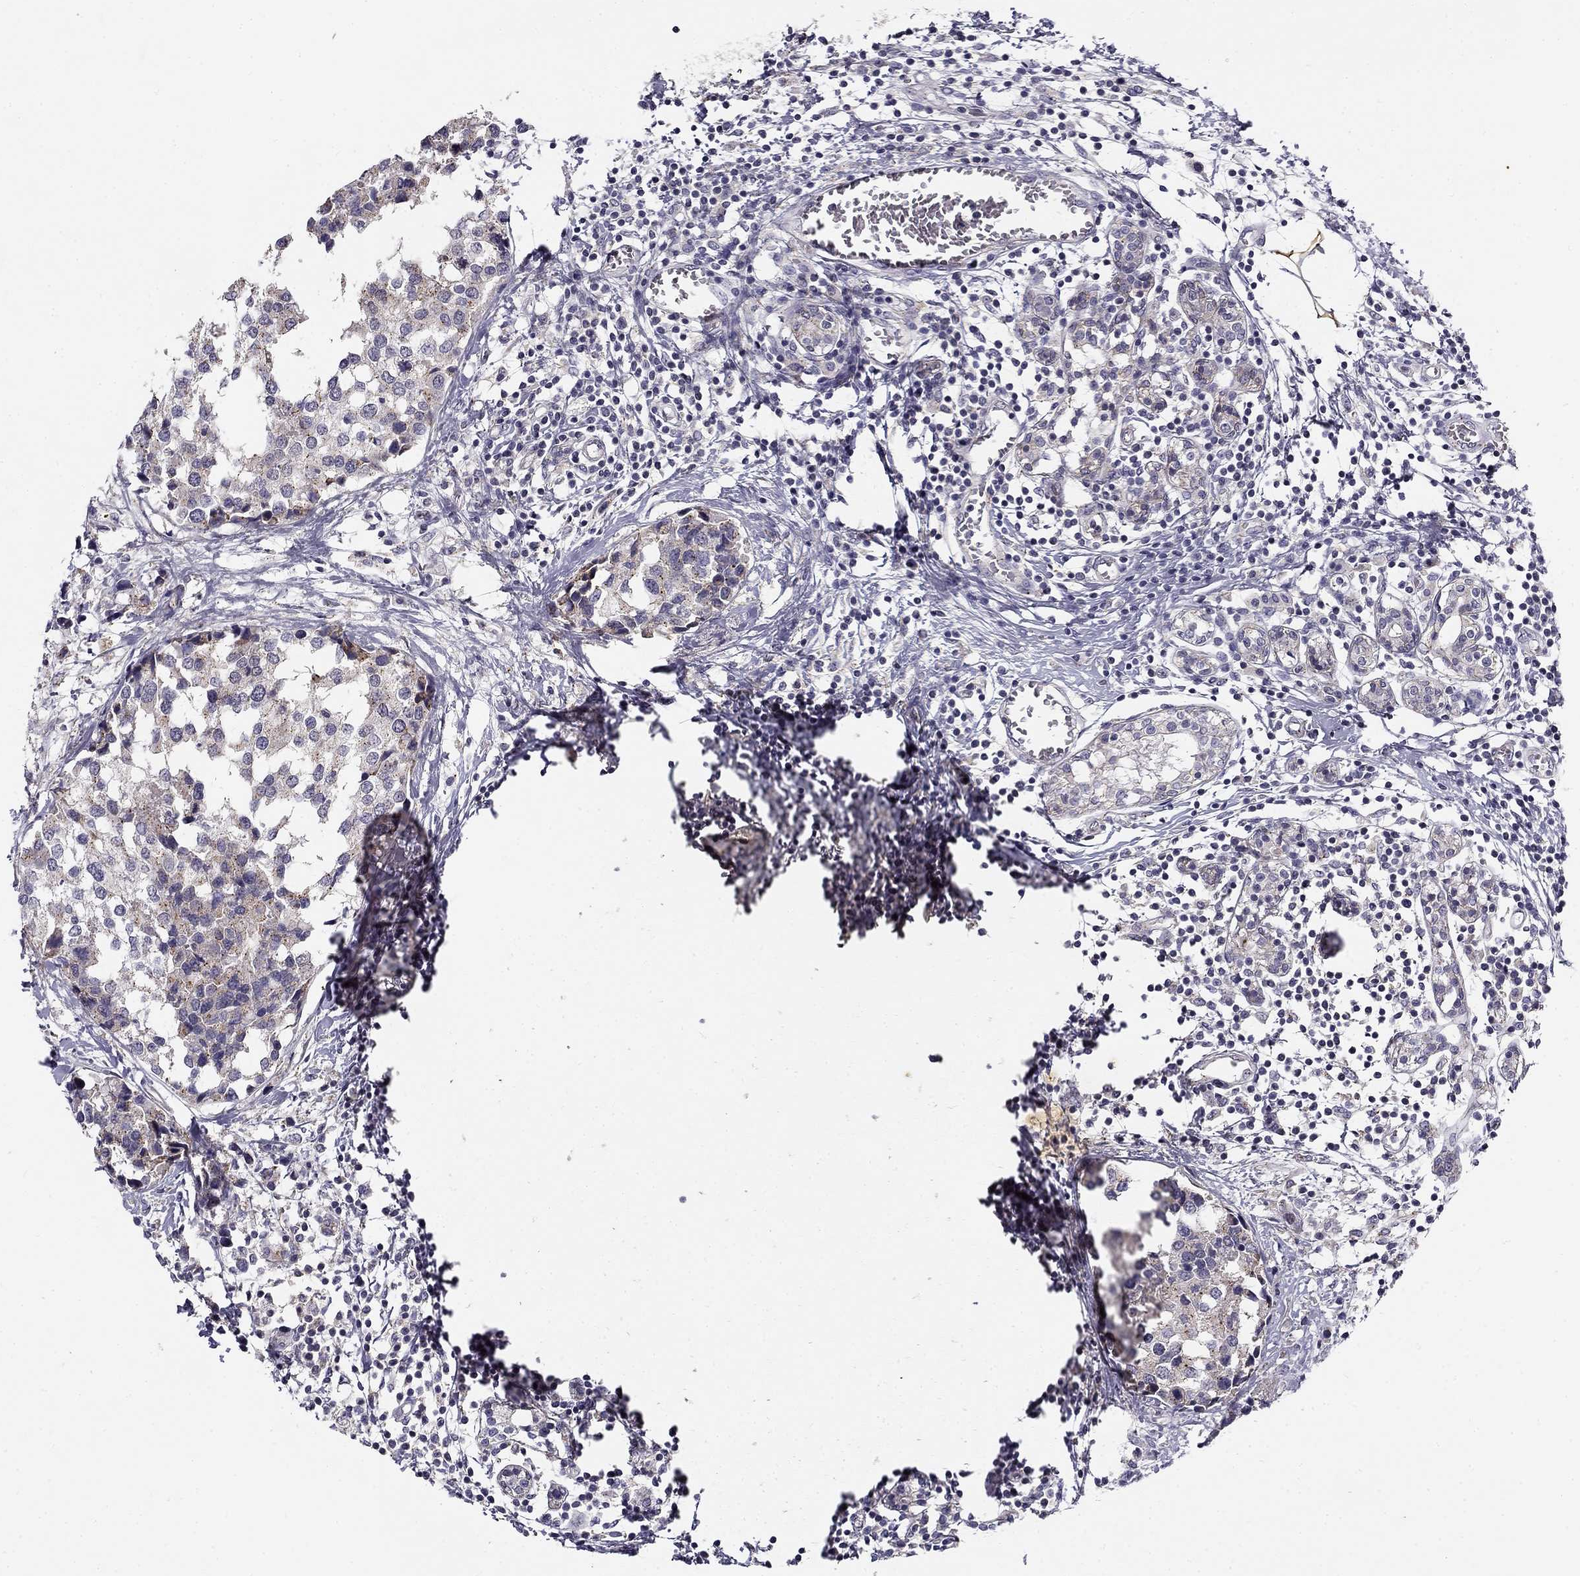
{"staining": {"intensity": "weak", "quantity": "<25%", "location": "cytoplasmic/membranous"}, "tissue": "breast cancer", "cell_type": "Tumor cells", "image_type": "cancer", "snomed": [{"axis": "morphology", "description": "Lobular carcinoma"}, {"axis": "topography", "description": "Breast"}], "caption": "DAB immunohistochemical staining of breast cancer (lobular carcinoma) demonstrates no significant expression in tumor cells.", "gene": "CNR1", "patient": {"sex": "female", "age": 59}}